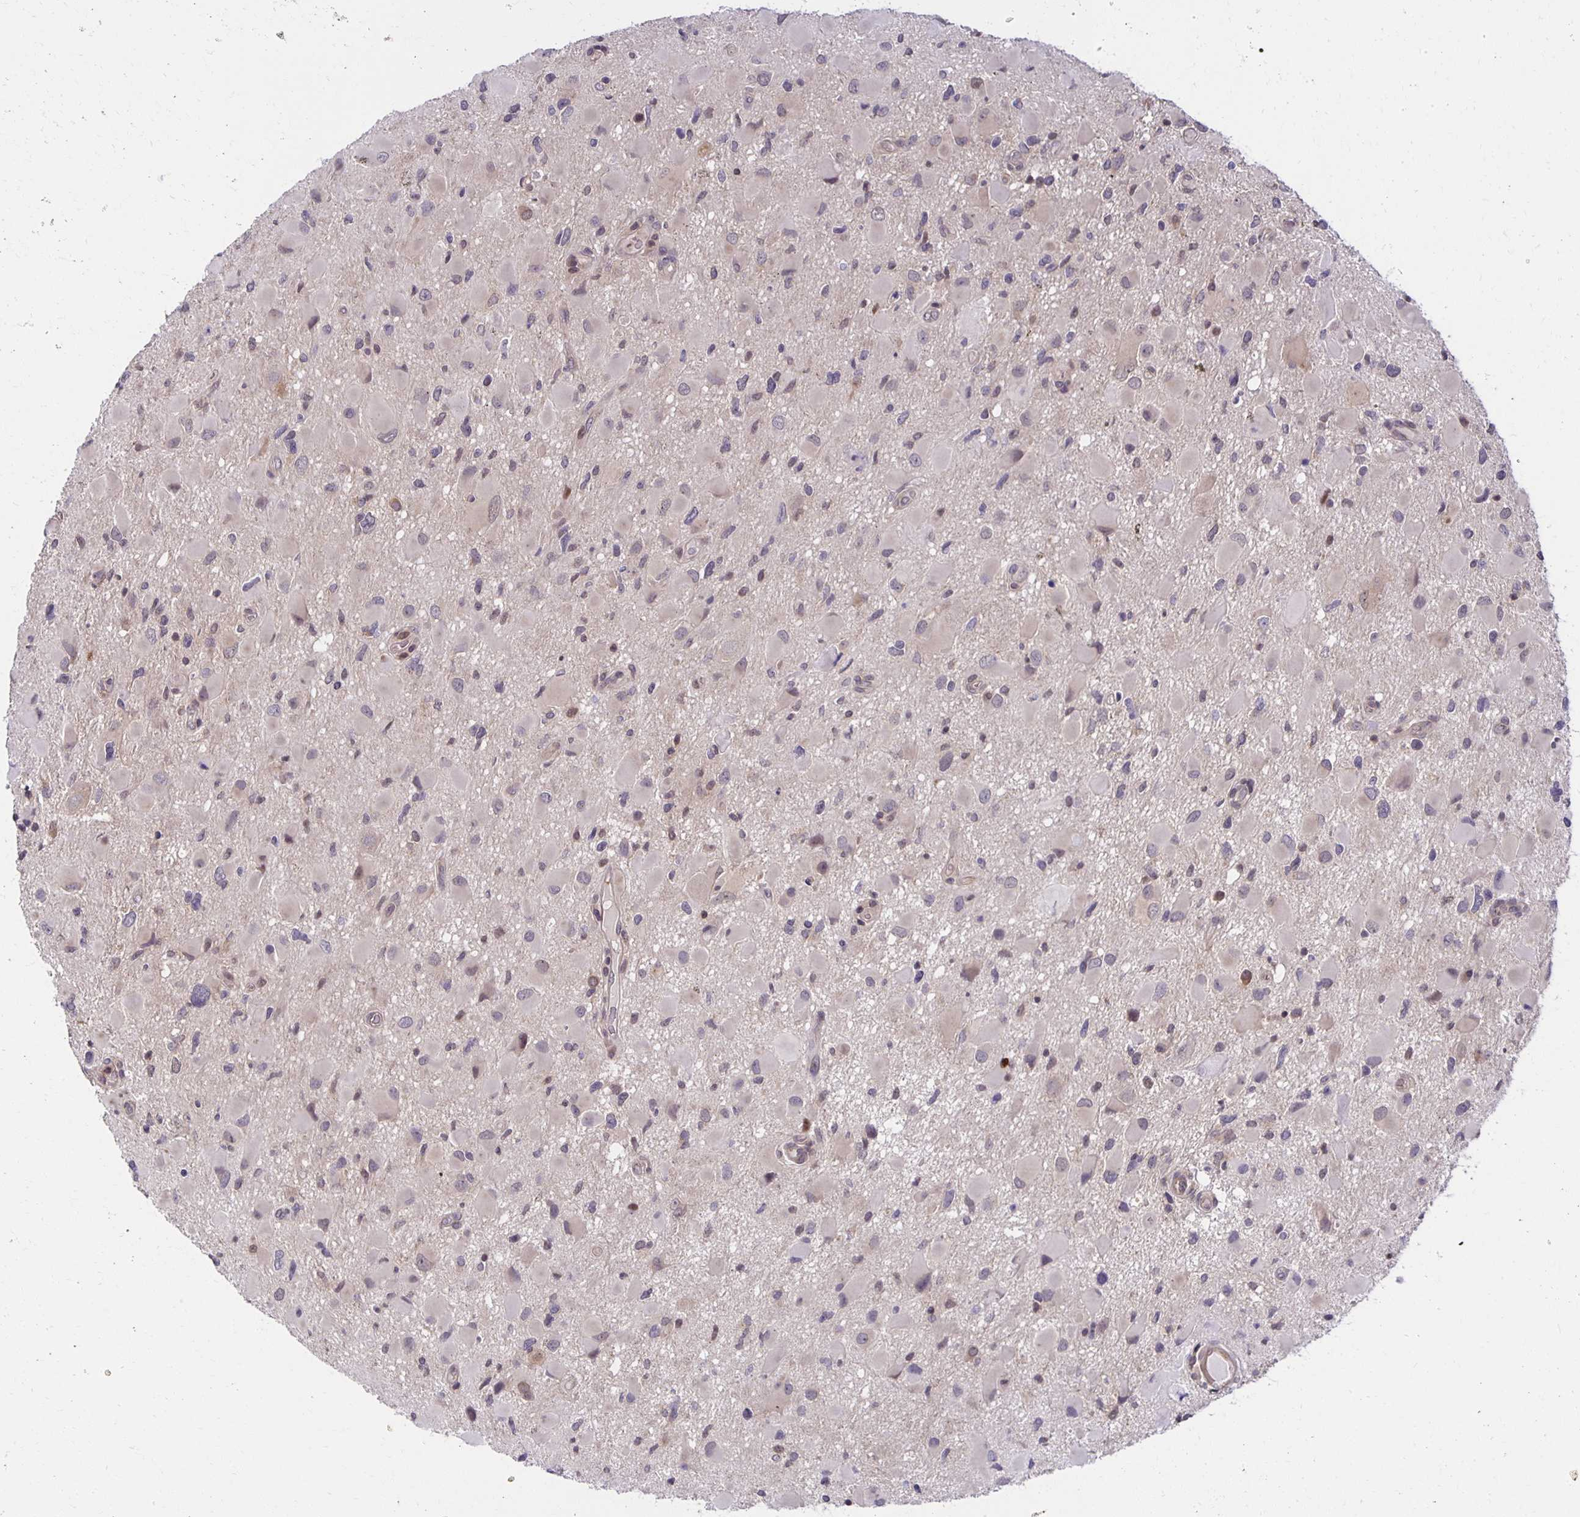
{"staining": {"intensity": "weak", "quantity": "<25%", "location": "cytoplasmic/membranous"}, "tissue": "glioma", "cell_type": "Tumor cells", "image_type": "cancer", "snomed": [{"axis": "morphology", "description": "Glioma, malignant, Low grade"}, {"axis": "topography", "description": "Brain"}], "caption": "High power microscopy photomicrograph of an IHC photomicrograph of glioma, revealing no significant positivity in tumor cells. Nuclei are stained in blue.", "gene": "MIEN1", "patient": {"sex": "female", "age": 32}}